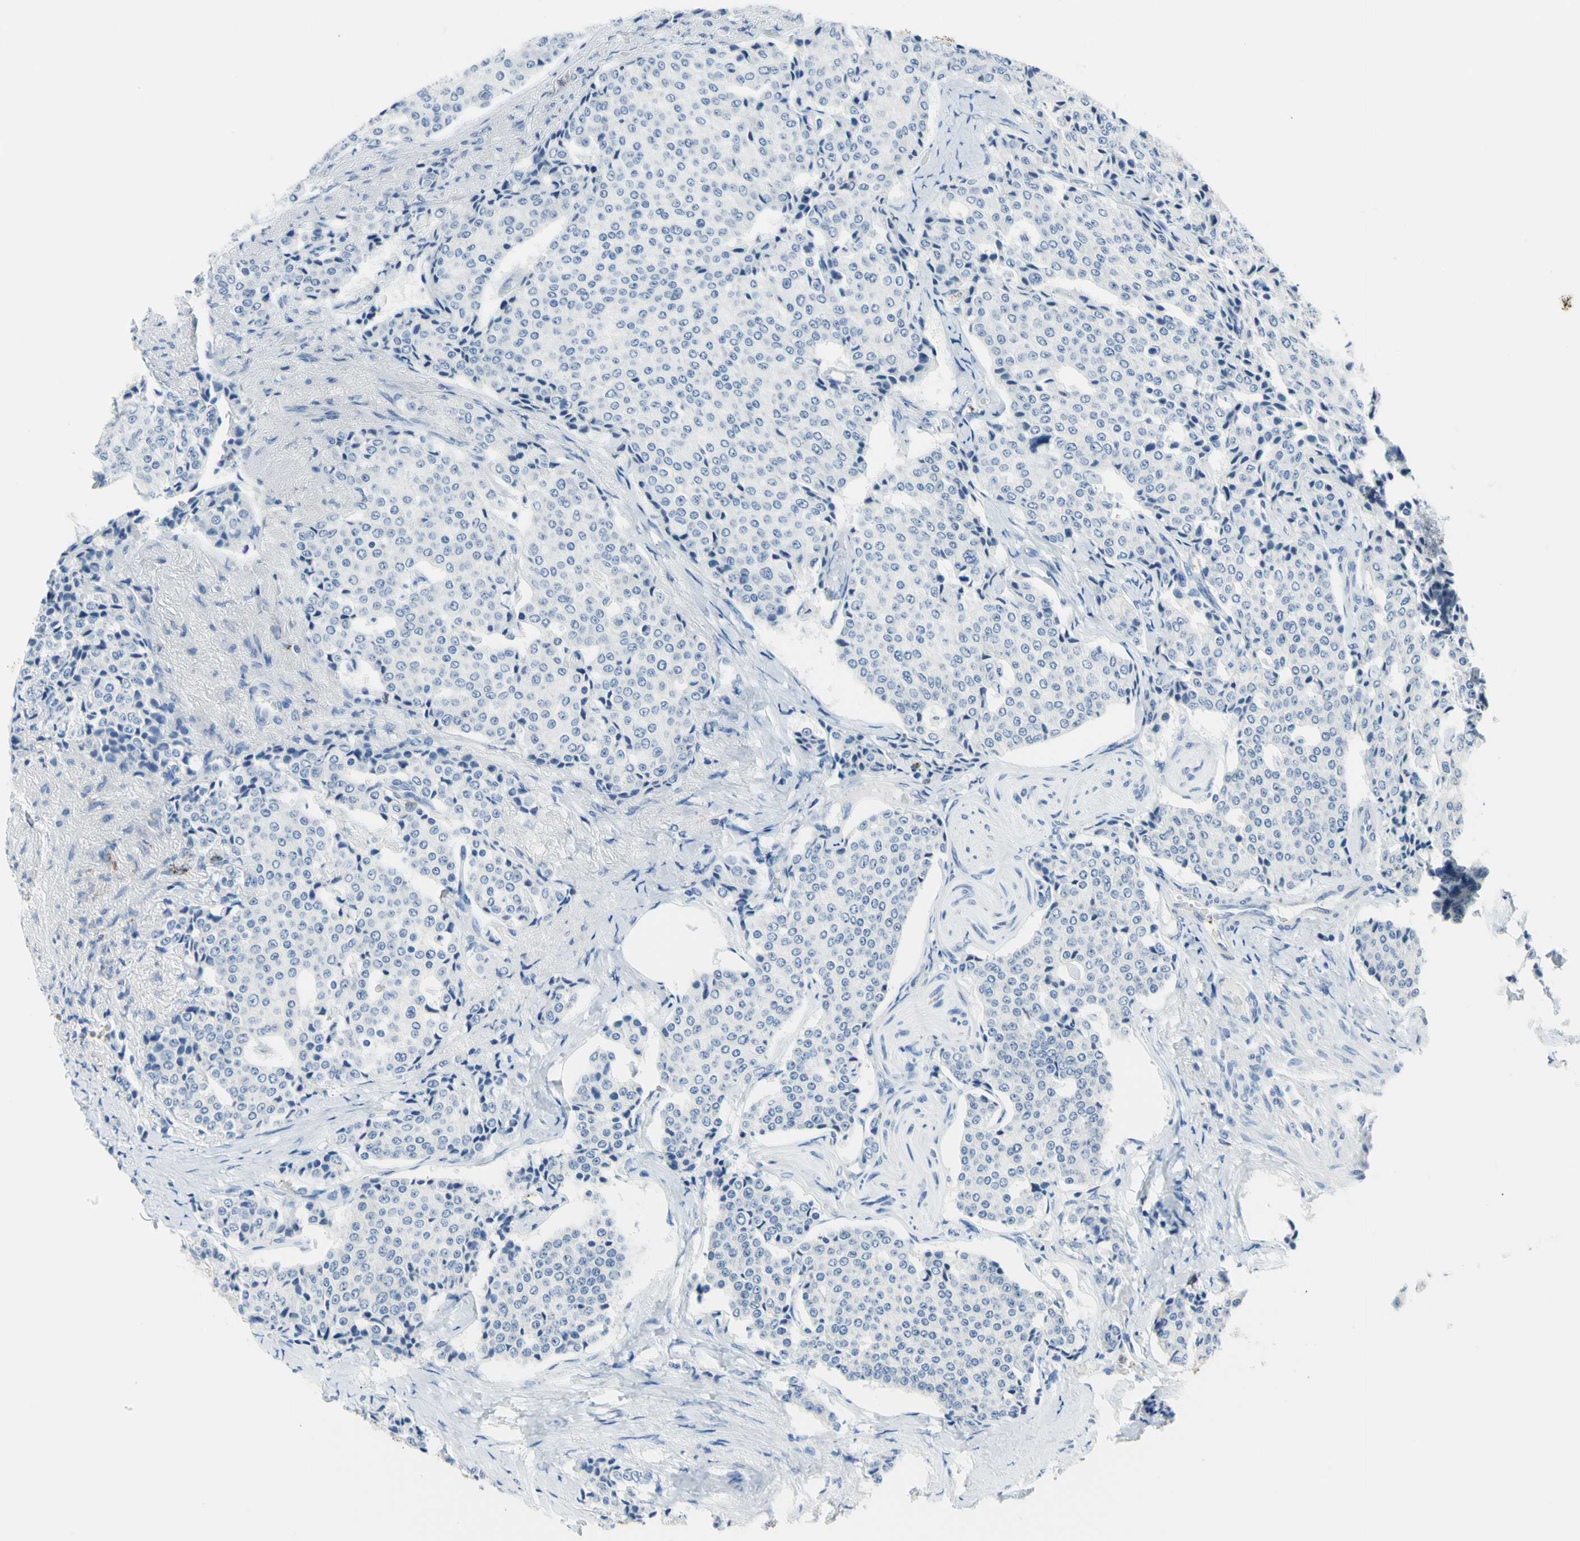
{"staining": {"intensity": "negative", "quantity": "none", "location": "none"}, "tissue": "carcinoid", "cell_type": "Tumor cells", "image_type": "cancer", "snomed": [{"axis": "morphology", "description": "Carcinoid, malignant, NOS"}, {"axis": "topography", "description": "Colon"}], "caption": "Carcinoid stained for a protein using IHC exhibits no positivity tumor cells.", "gene": "CYSLTR1", "patient": {"sex": "female", "age": 61}}